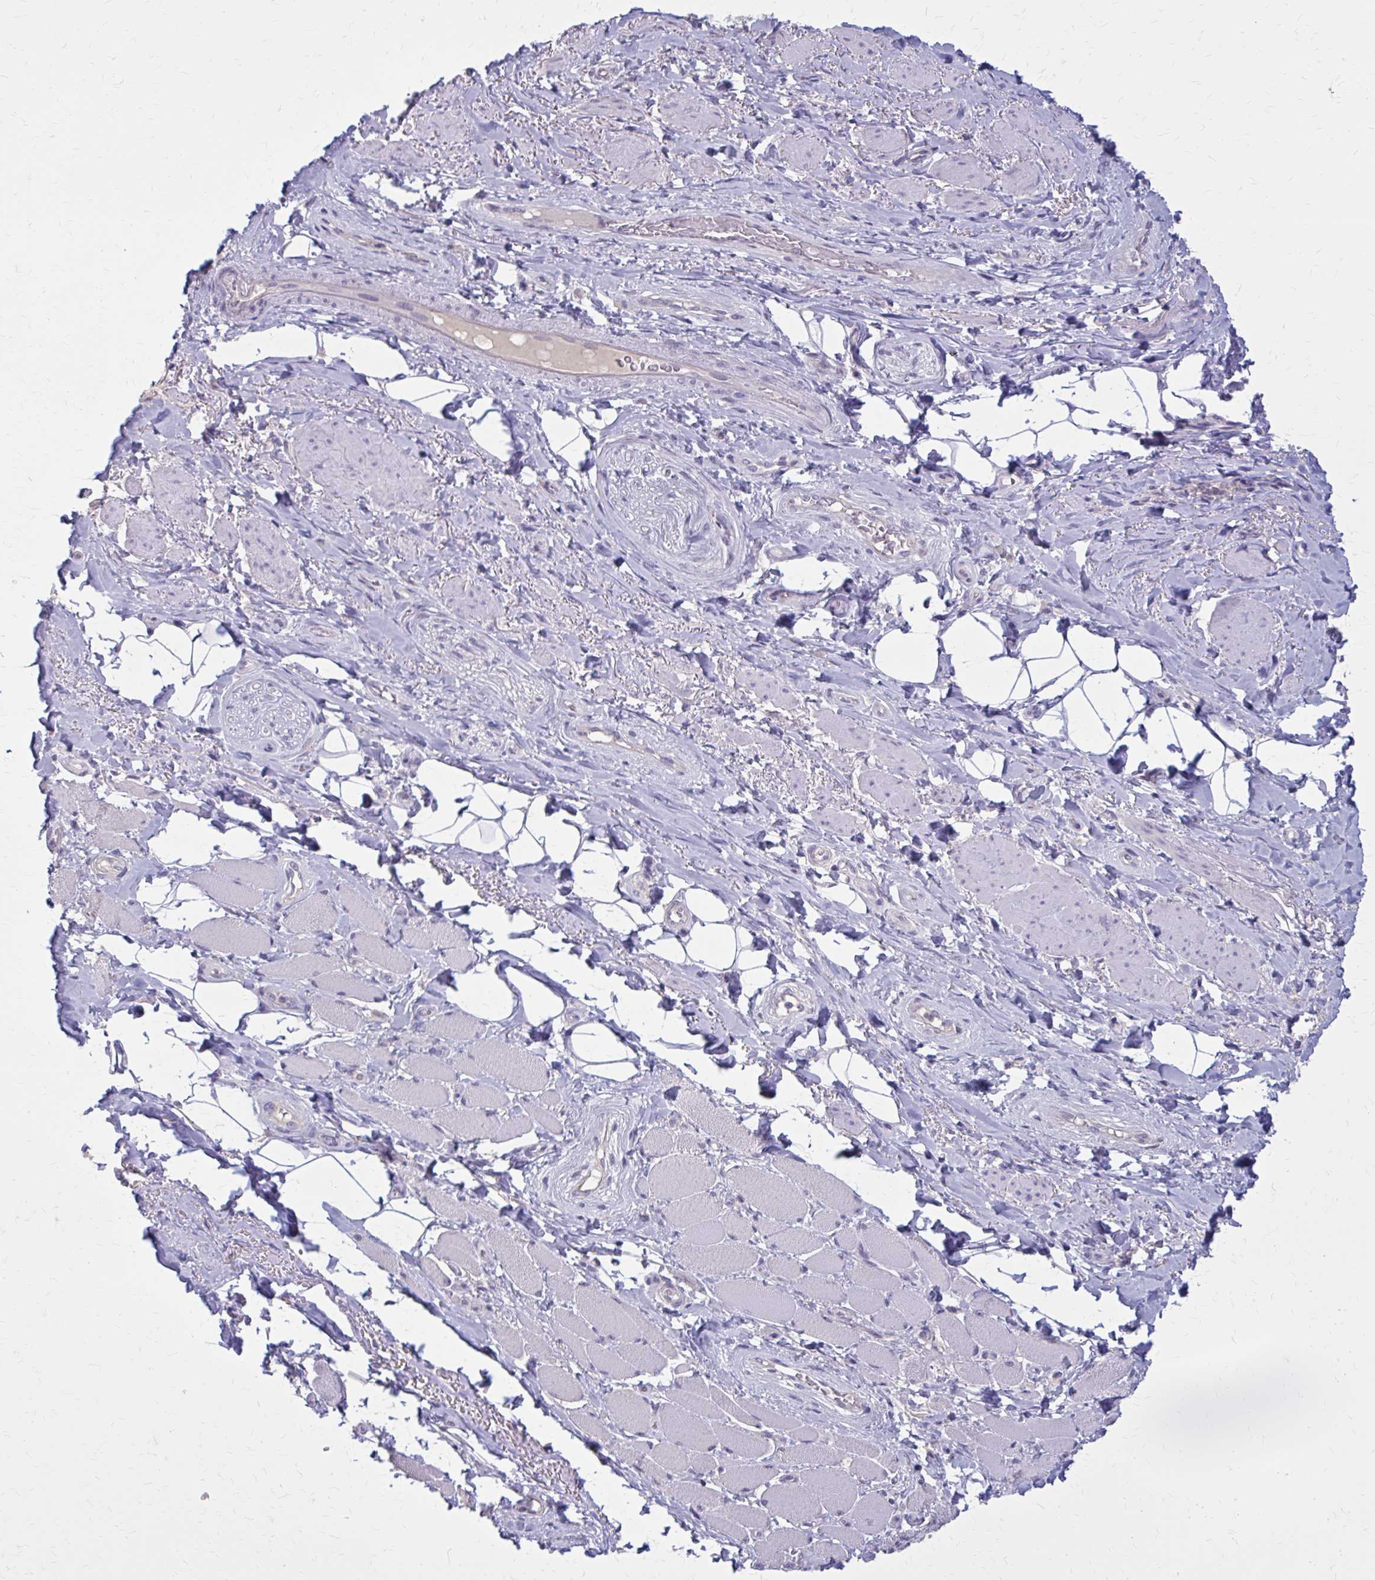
{"staining": {"intensity": "negative", "quantity": "none", "location": "none"}, "tissue": "adipose tissue", "cell_type": "Adipocytes", "image_type": "normal", "snomed": [{"axis": "morphology", "description": "Normal tissue, NOS"}, {"axis": "topography", "description": "Anal"}, {"axis": "topography", "description": "Peripheral nerve tissue"}], "caption": "Immunohistochemistry (IHC) micrograph of unremarkable adipose tissue: human adipose tissue stained with DAB (3,3'-diaminobenzidine) exhibits no significant protein positivity in adipocytes.", "gene": "OR4A47", "patient": {"sex": "male", "age": 53}}